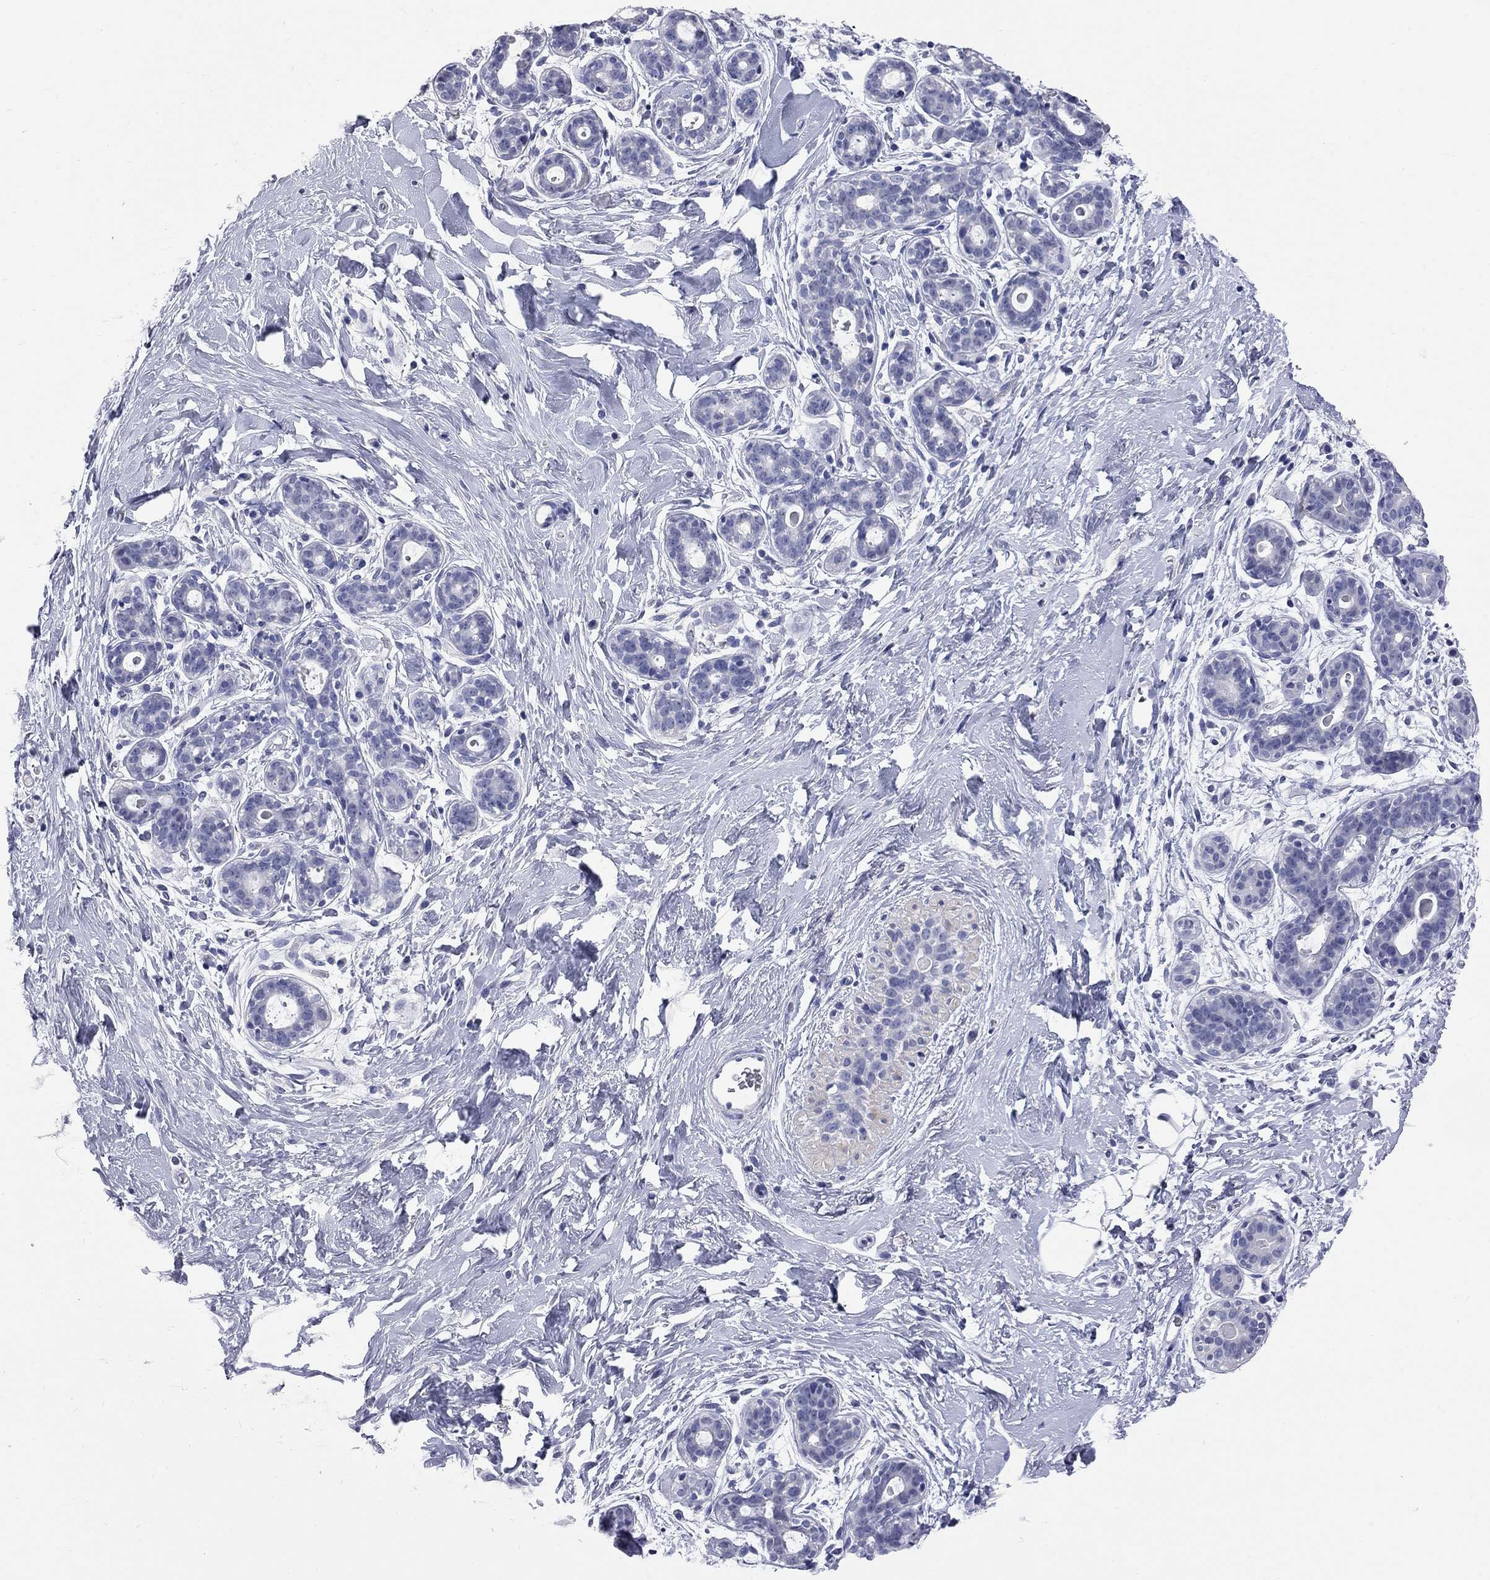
{"staining": {"intensity": "negative", "quantity": "none", "location": "none"}, "tissue": "breast", "cell_type": "Adipocytes", "image_type": "normal", "snomed": [{"axis": "morphology", "description": "Normal tissue, NOS"}, {"axis": "topography", "description": "Breast"}], "caption": "DAB immunohistochemical staining of unremarkable human breast displays no significant expression in adipocytes.", "gene": "FAM221B", "patient": {"sex": "female", "age": 43}}